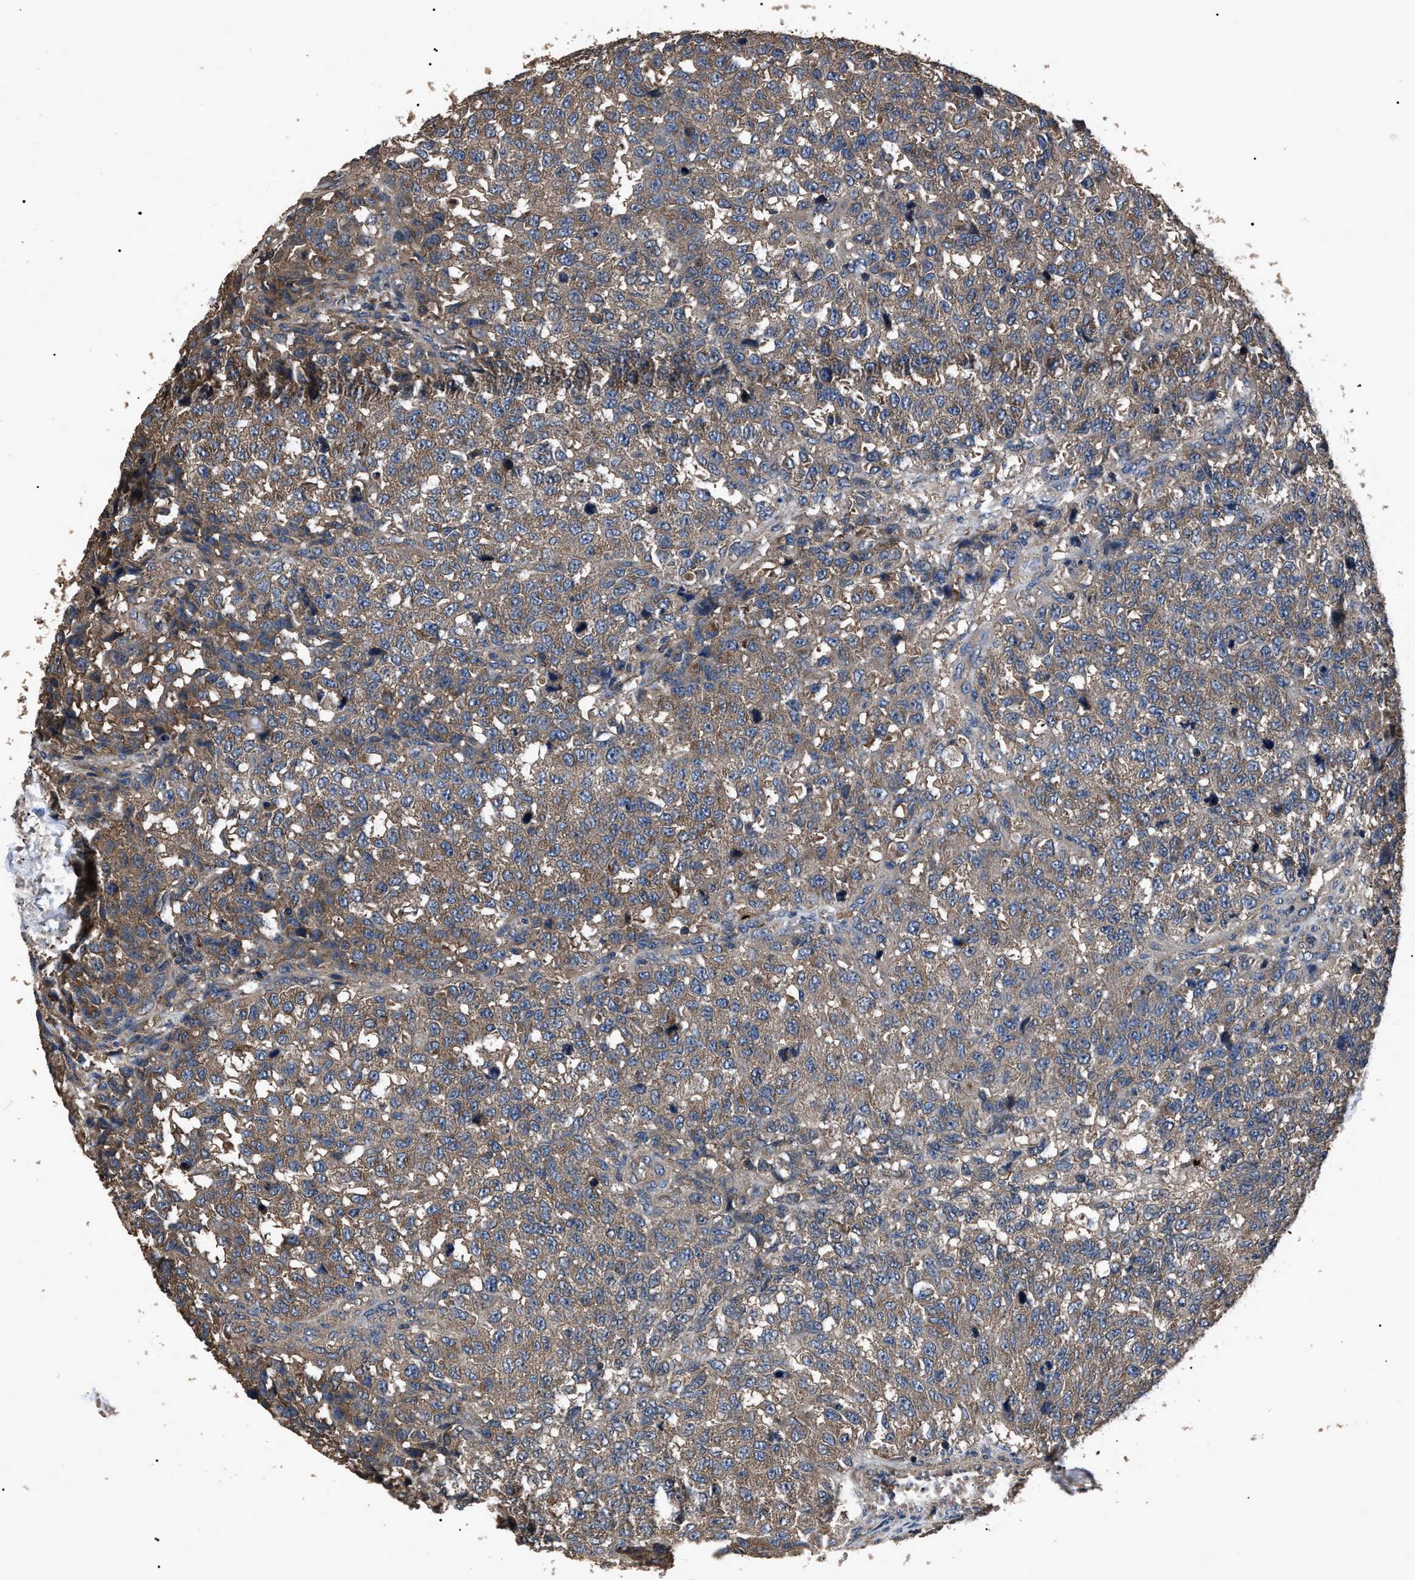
{"staining": {"intensity": "moderate", "quantity": ">75%", "location": "cytoplasmic/membranous"}, "tissue": "testis cancer", "cell_type": "Tumor cells", "image_type": "cancer", "snomed": [{"axis": "morphology", "description": "Seminoma, NOS"}, {"axis": "topography", "description": "Testis"}], "caption": "Seminoma (testis) stained with DAB (3,3'-diaminobenzidine) immunohistochemistry (IHC) demonstrates medium levels of moderate cytoplasmic/membranous expression in about >75% of tumor cells. (IHC, brightfield microscopy, high magnification).", "gene": "RNF216", "patient": {"sex": "male", "age": 59}}